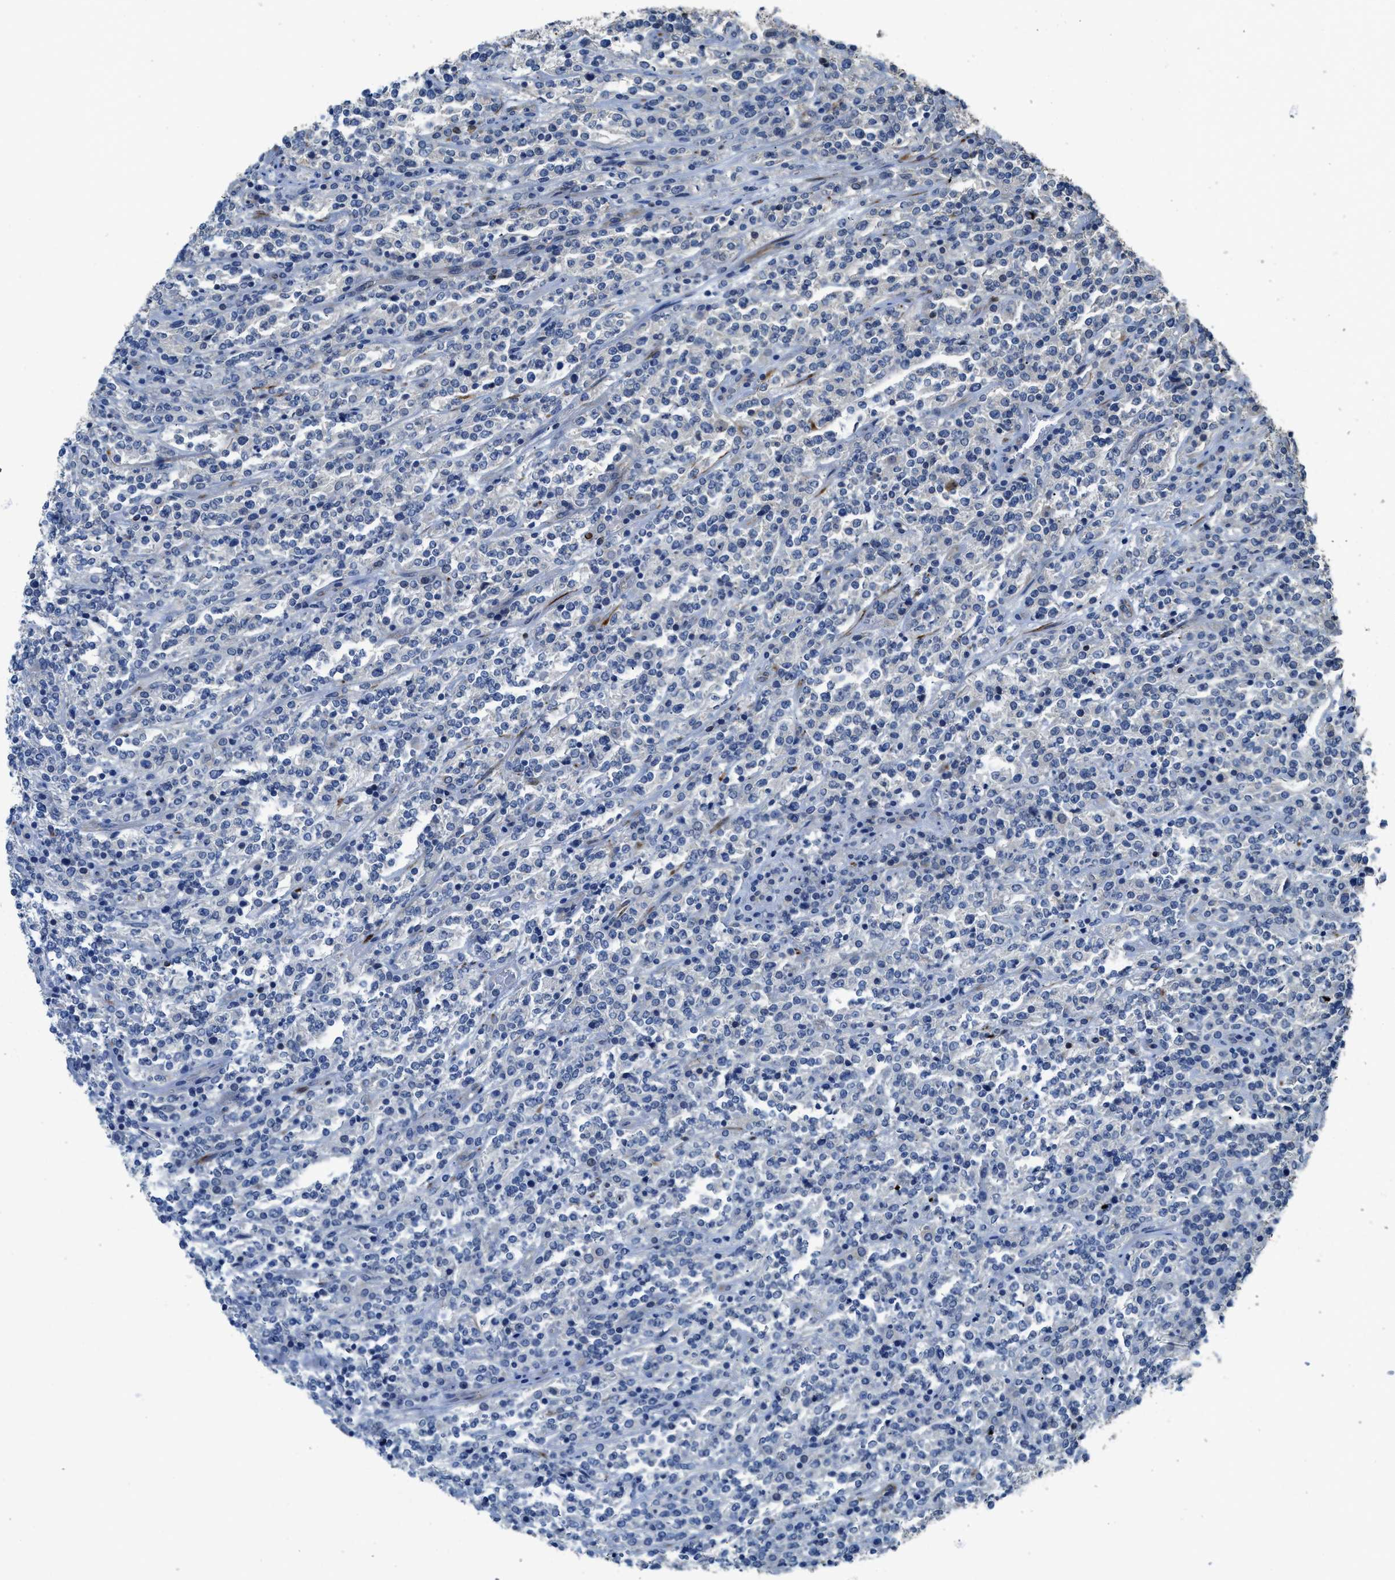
{"staining": {"intensity": "negative", "quantity": "none", "location": "none"}, "tissue": "lymphoma", "cell_type": "Tumor cells", "image_type": "cancer", "snomed": [{"axis": "morphology", "description": "Malignant lymphoma, non-Hodgkin's type, High grade"}, {"axis": "topography", "description": "Soft tissue"}], "caption": "Human high-grade malignant lymphoma, non-Hodgkin's type stained for a protein using IHC exhibits no positivity in tumor cells.", "gene": "SYNM", "patient": {"sex": "male", "age": 18}}